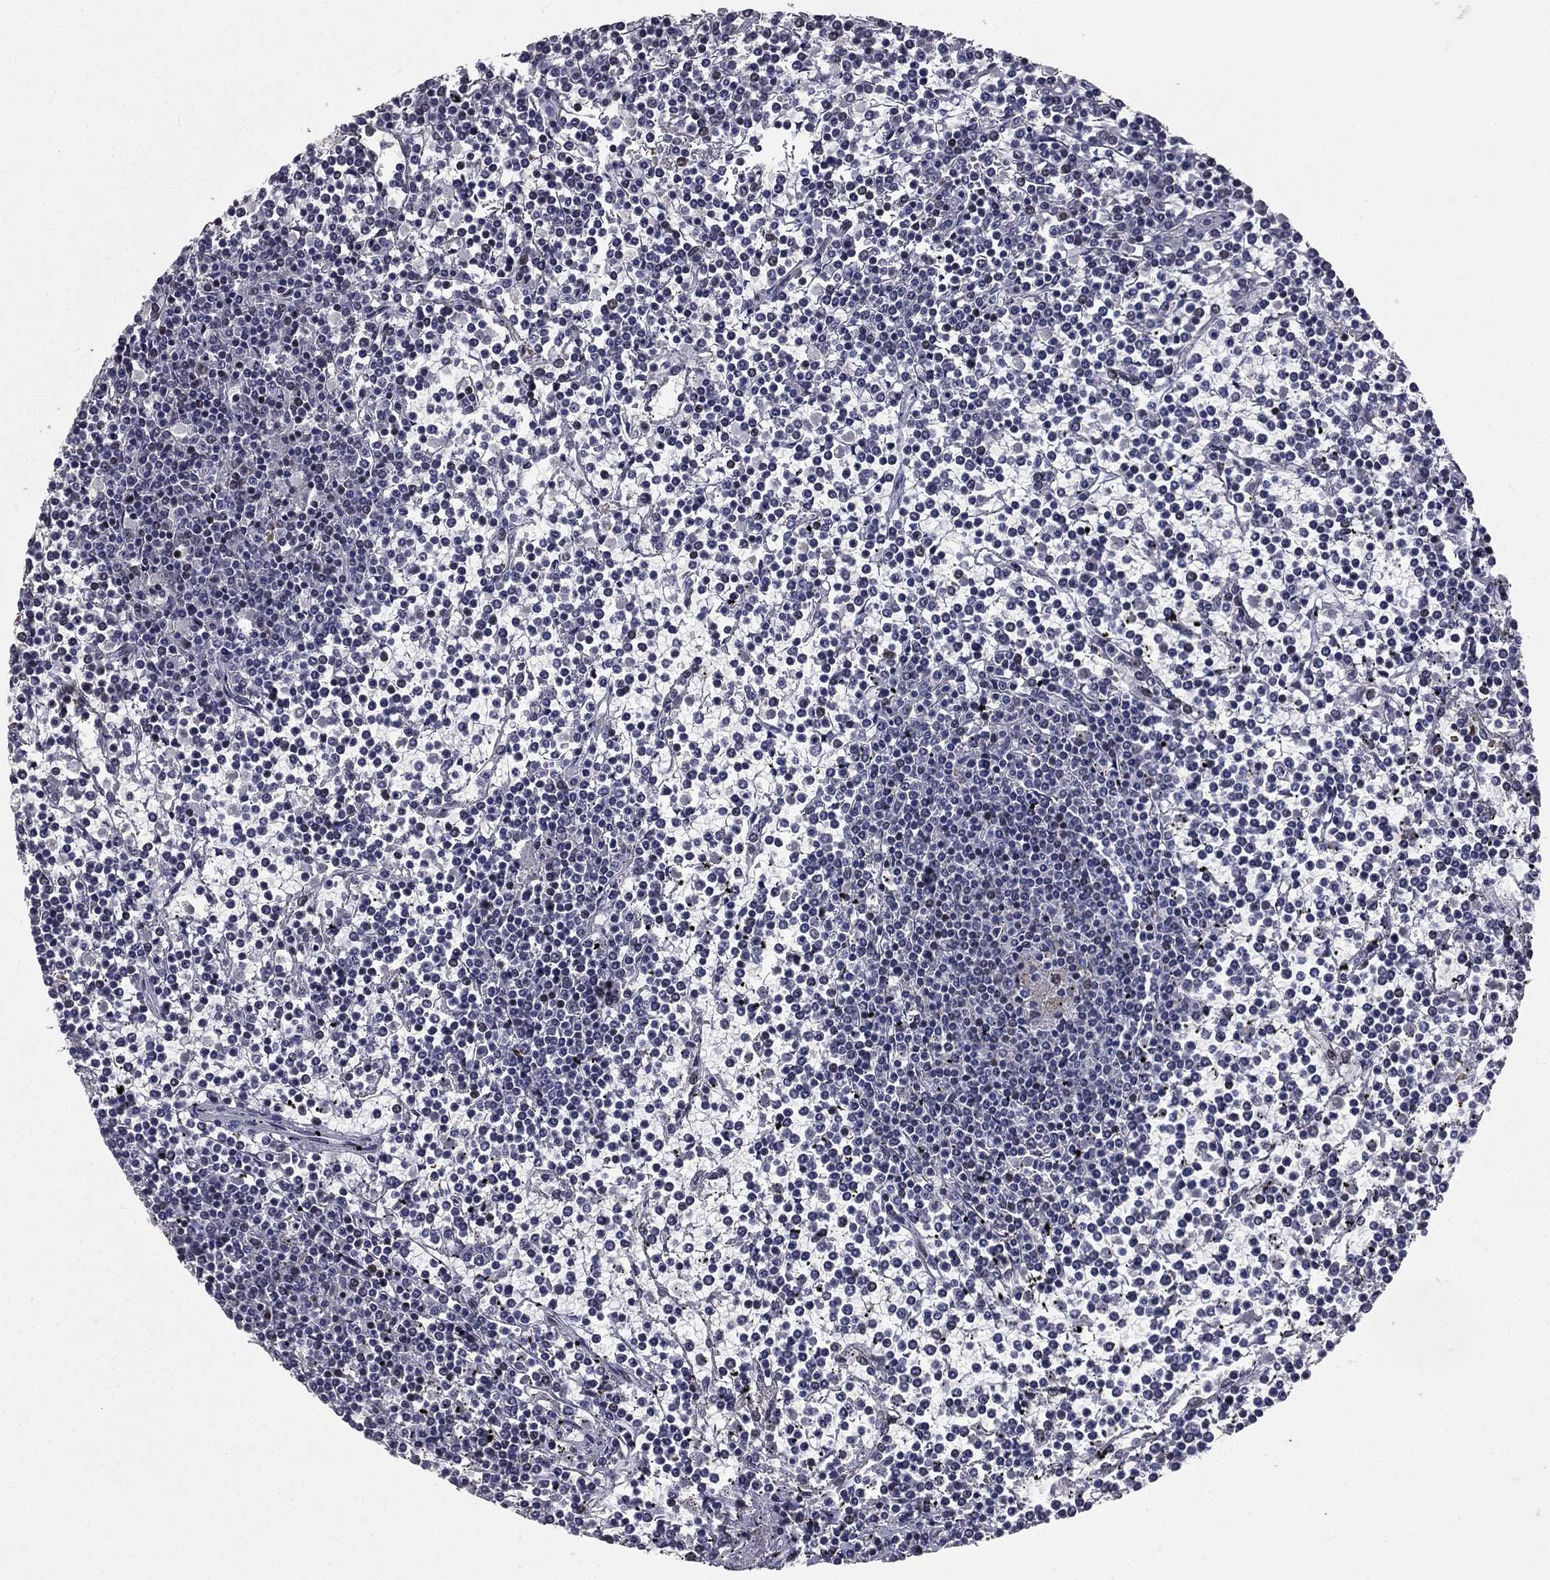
{"staining": {"intensity": "negative", "quantity": "none", "location": "none"}, "tissue": "lymphoma", "cell_type": "Tumor cells", "image_type": "cancer", "snomed": [{"axis": "morphology", "description": "Malignant lymphoma, non-Hodgkin's type, Low grade"}, {"axis": "topography", "description": "Spleen"}], "caption": "Protein analysis of lymphoma reveals no significant staining in tumor cells.", "gene": "RARB", "patient": {"sex": "female", "age": 19}}